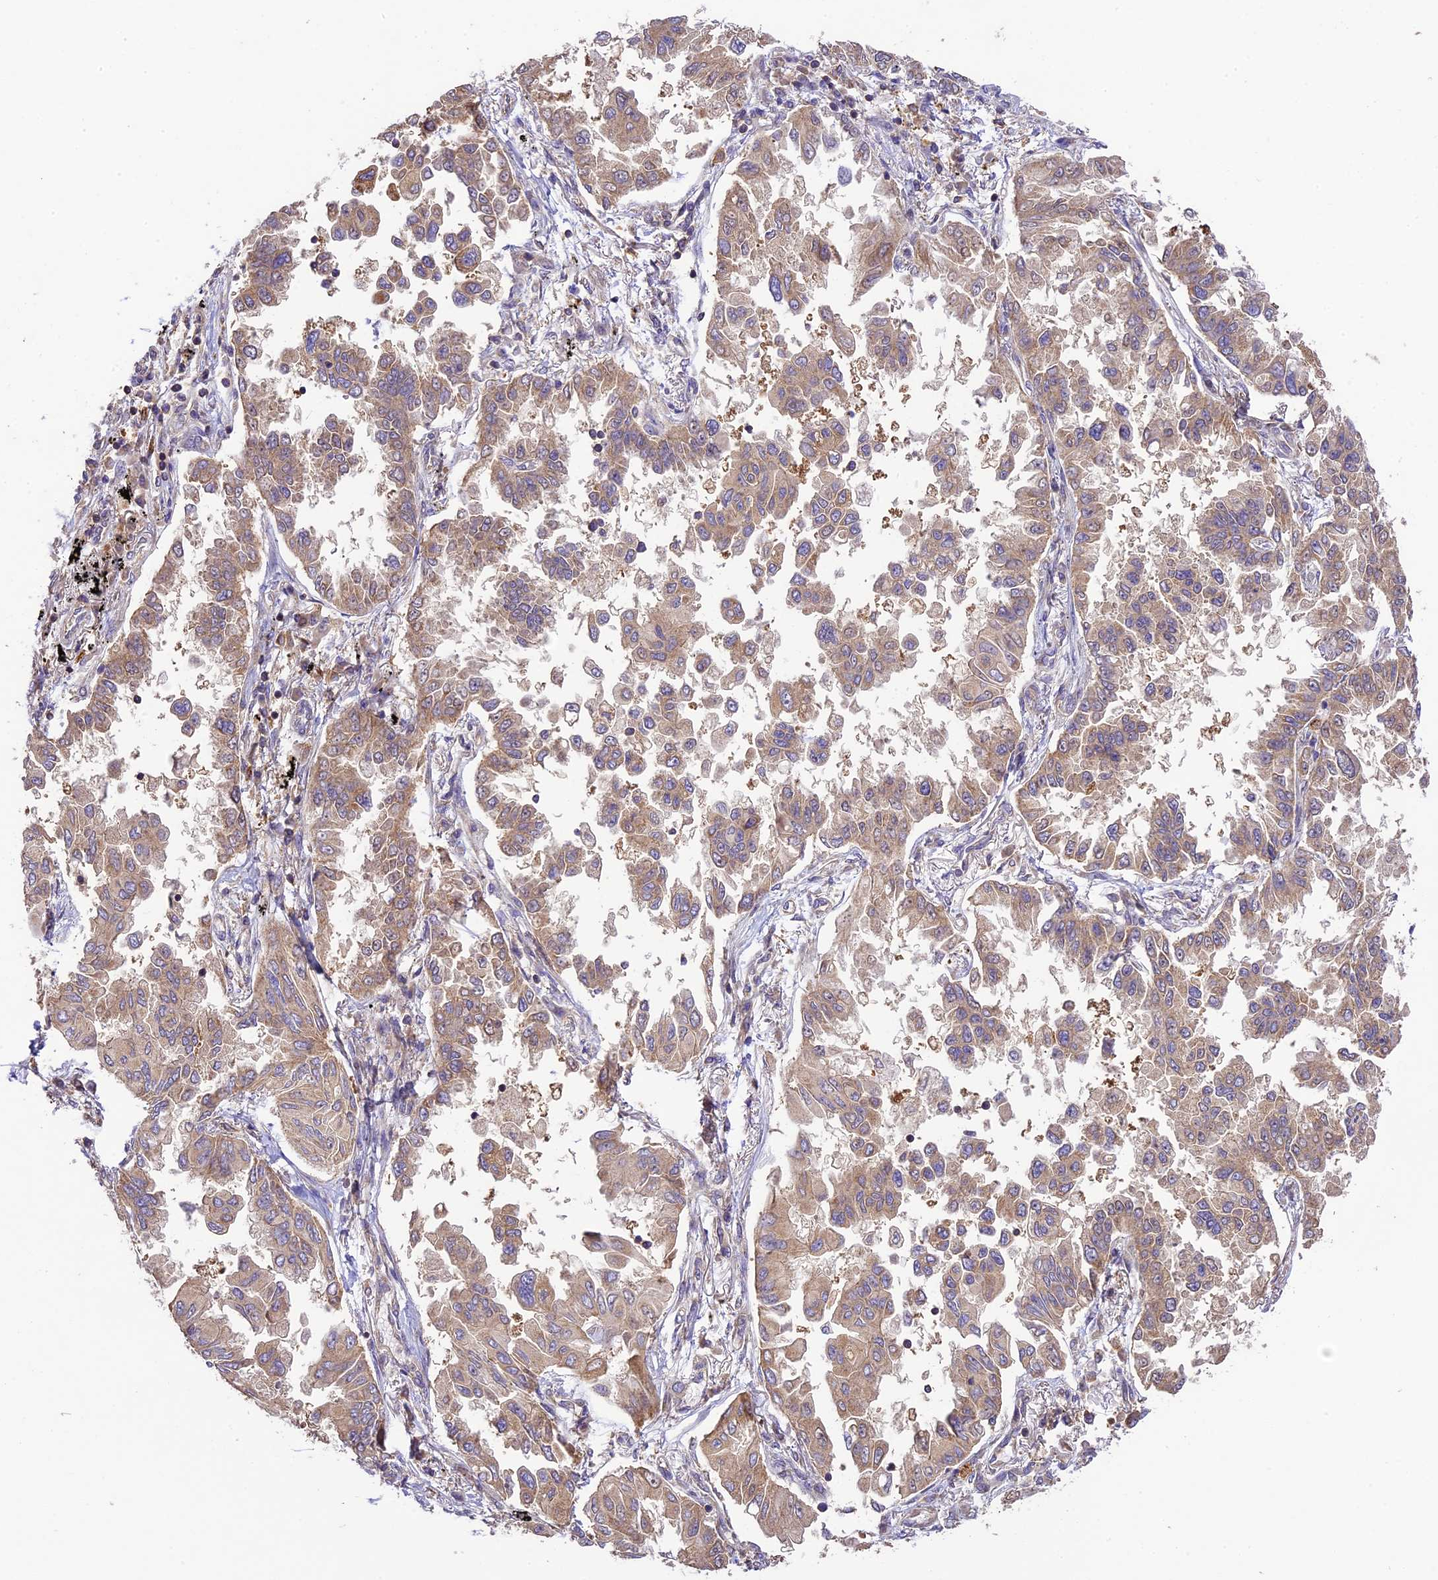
{"staining": {"intensity": "moderate", "quantity": ">75%", "location": "cytoplasmic/membranous"}, "tissue": "lung cancer", "cell_type": "Tumor cells", "image_type": "cancer", "snomed": [{"axis": "morphology", "description": "Adenocarcinoma, NOS"}, {"axis": "topography", "description": "Lung"}], "caption": "Lung cancer tissue exhibits moderate cytoplasmic/membranous expression in approximately >75% of tumor cells", "gene": "WDR88", "patient": {"sex": "female", "age": 67}}